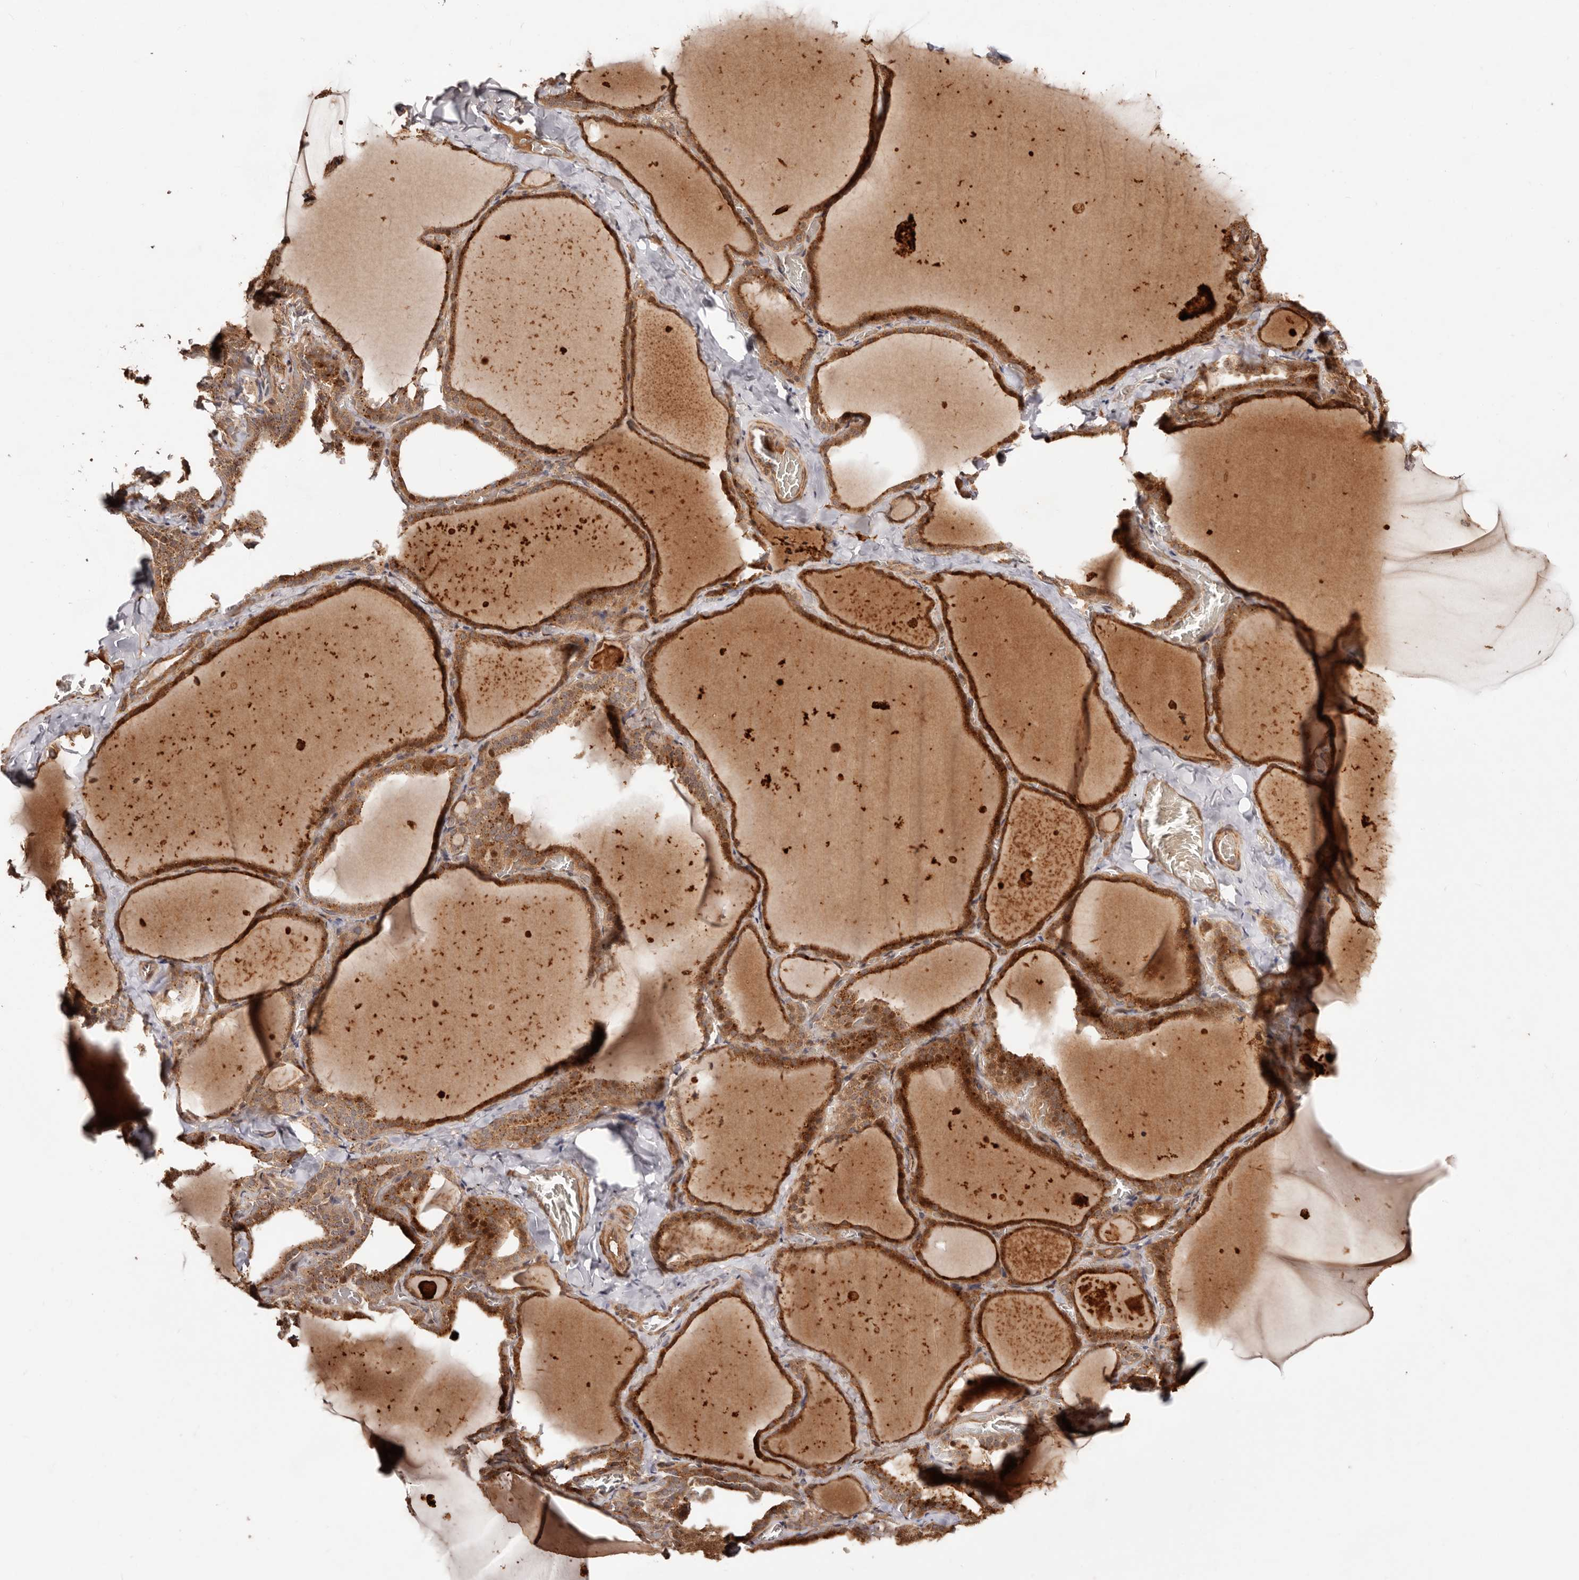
{"staining": {"intensity": "strong", "quantity": ">75%", "location": "cytoplasmic/membranous"}, "tissue": "thyroid gland", "cell_type": "Glandular cells", "image_type": "normal", "snomed": [{"axis": "morphology", "description": "Normal tissue, NOS"}, {"axis": "topography", "description": "Thyroid gland"}], "caption": "The immunohistochemical stain highlights strong cytoplasmic/membranous staining in glandular cells of normal thyroid gland.", "gene": "PTPN22", "patient": {"sex": "female", "age": 22}}